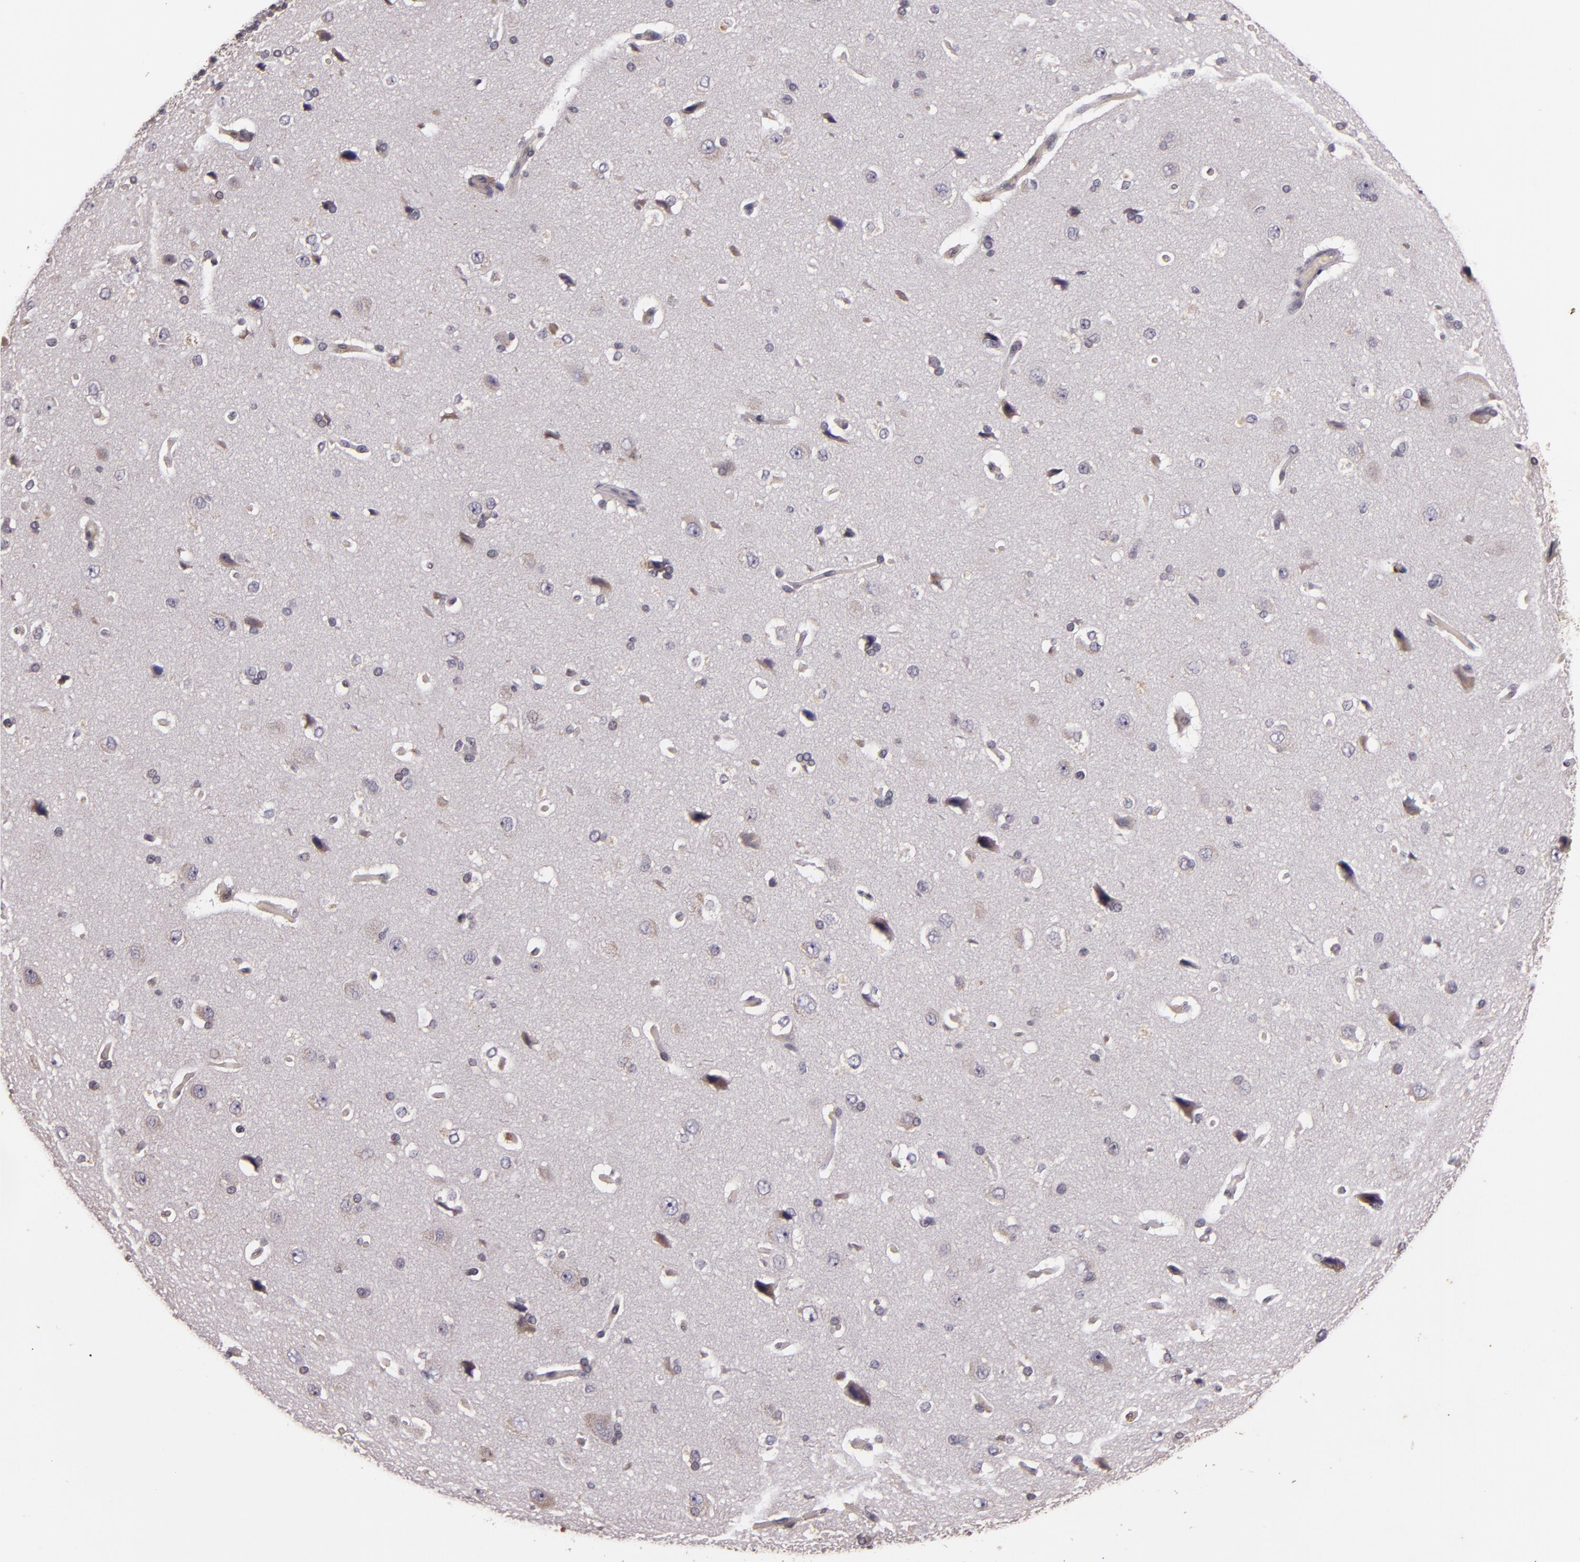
{"staining": {"intensity": "weak", "quantity": "25%-75%", "location": "cytoplasmic/membranous"}, "tissue": "cerebral cortex", "cell_type": "Endothelial cells", "image_type": "normal", "snomed": [{"axis": "morphology", "description": "Normal tissue, NOS"}, {"axis": "topography", "description": "Cerebral cortex"}], "caption": "IHC of benign human cerebral cortex reveals low levels of weak cytoplasmic/membranous expression in about 25%-75% of endothelial cells. Nuclei are stained in blue.", "gene": "TFF1", "patient": {"sex": "female", "age": 45}}